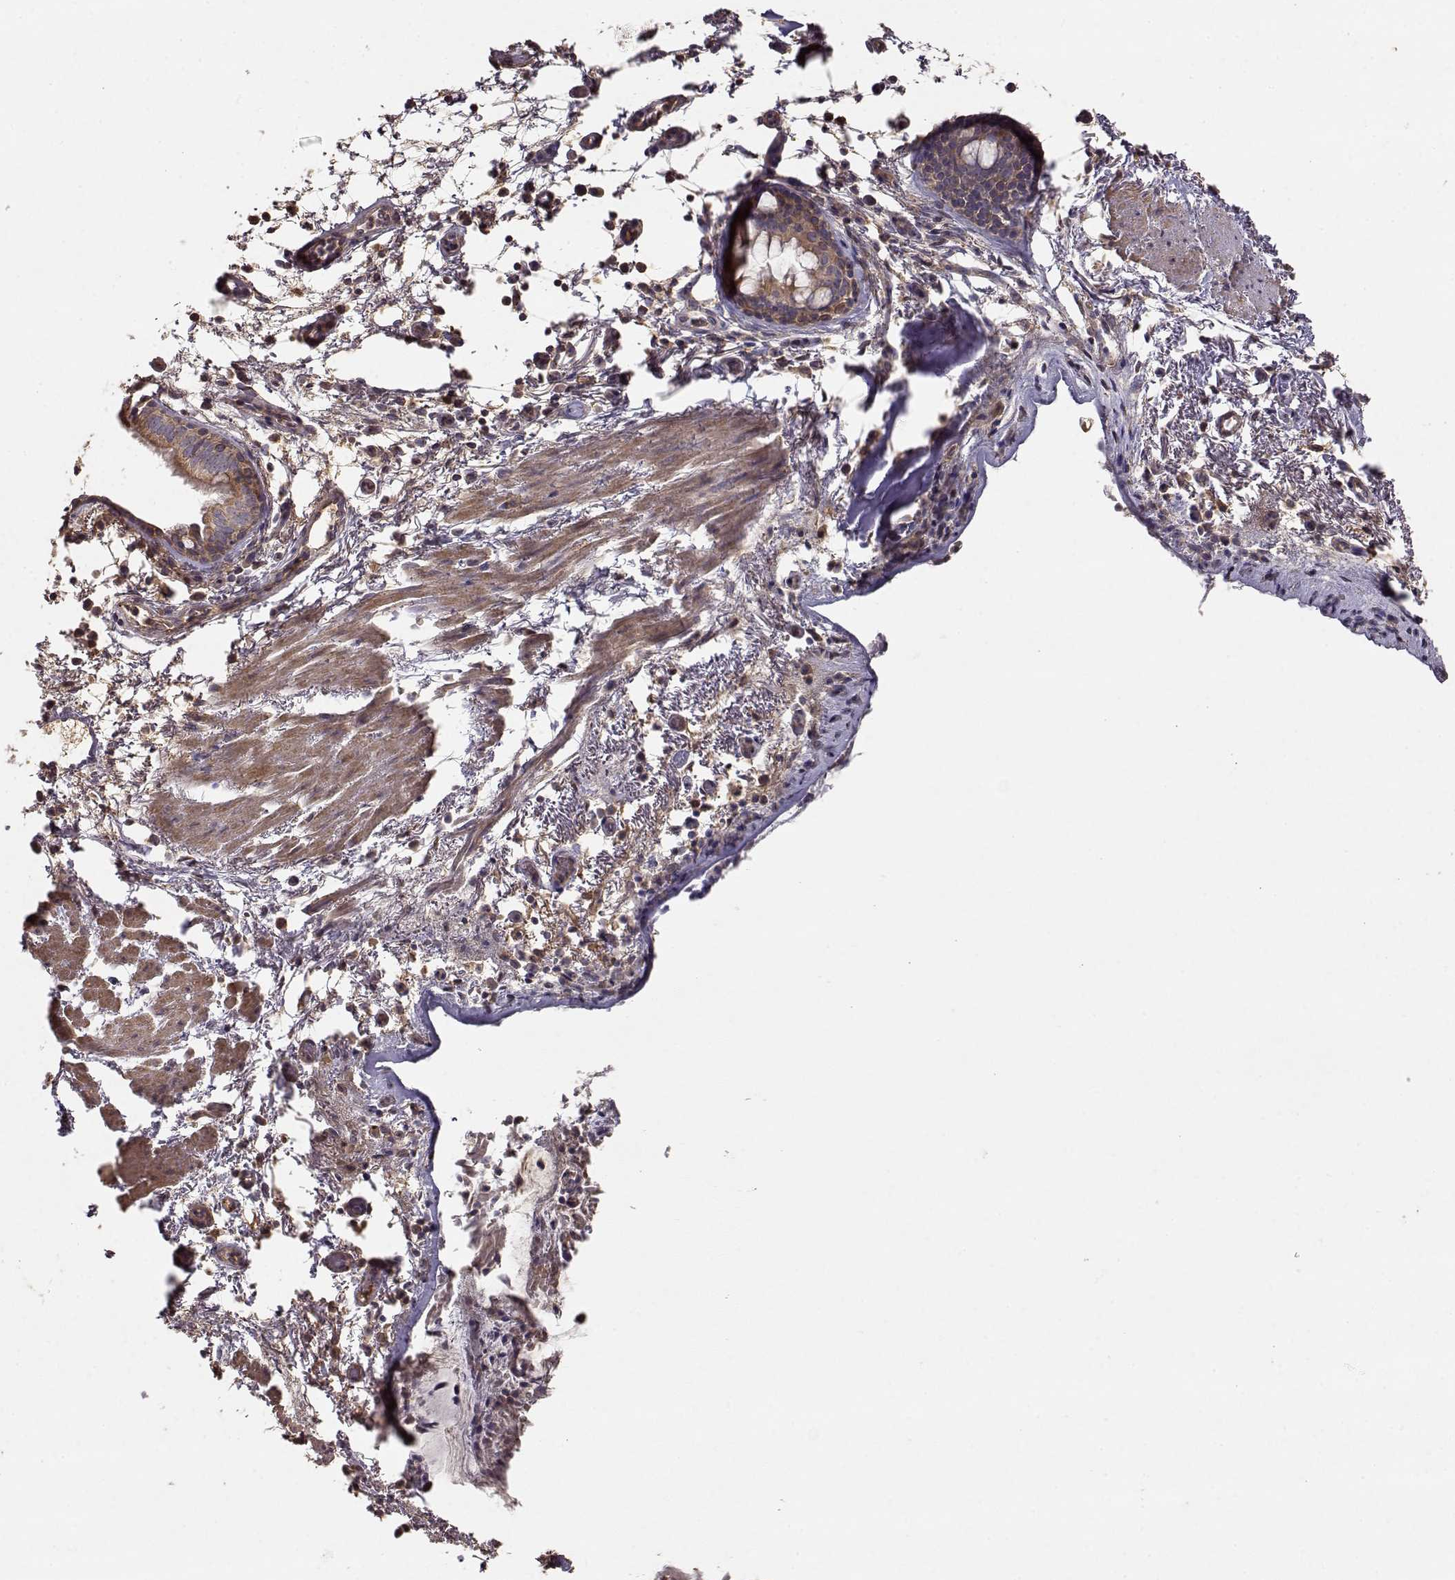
{"staining": {"intensity": "moderate", "quantity": "<25%", "location": "cytoplasmic/membranous"}, "tissue": "bronchus", "cell_type": "Respiratory epithelial cells", "image_type": "normal", "snomed": [{"axis": "morphology", "description": "Normal tissue, NOS"}, {"axis": "topography", "description": "Bronchus"}], "caption": "An immunohistochemistry (IHC) micrograph of normal tissue is shown. Protein staining in brown highlights moderate cytoplasmic/membranous positivity in bronchus within respiratory epithelial cells.", "gene": "TARS3", "patient": {"sex": "female", "age": 64}}